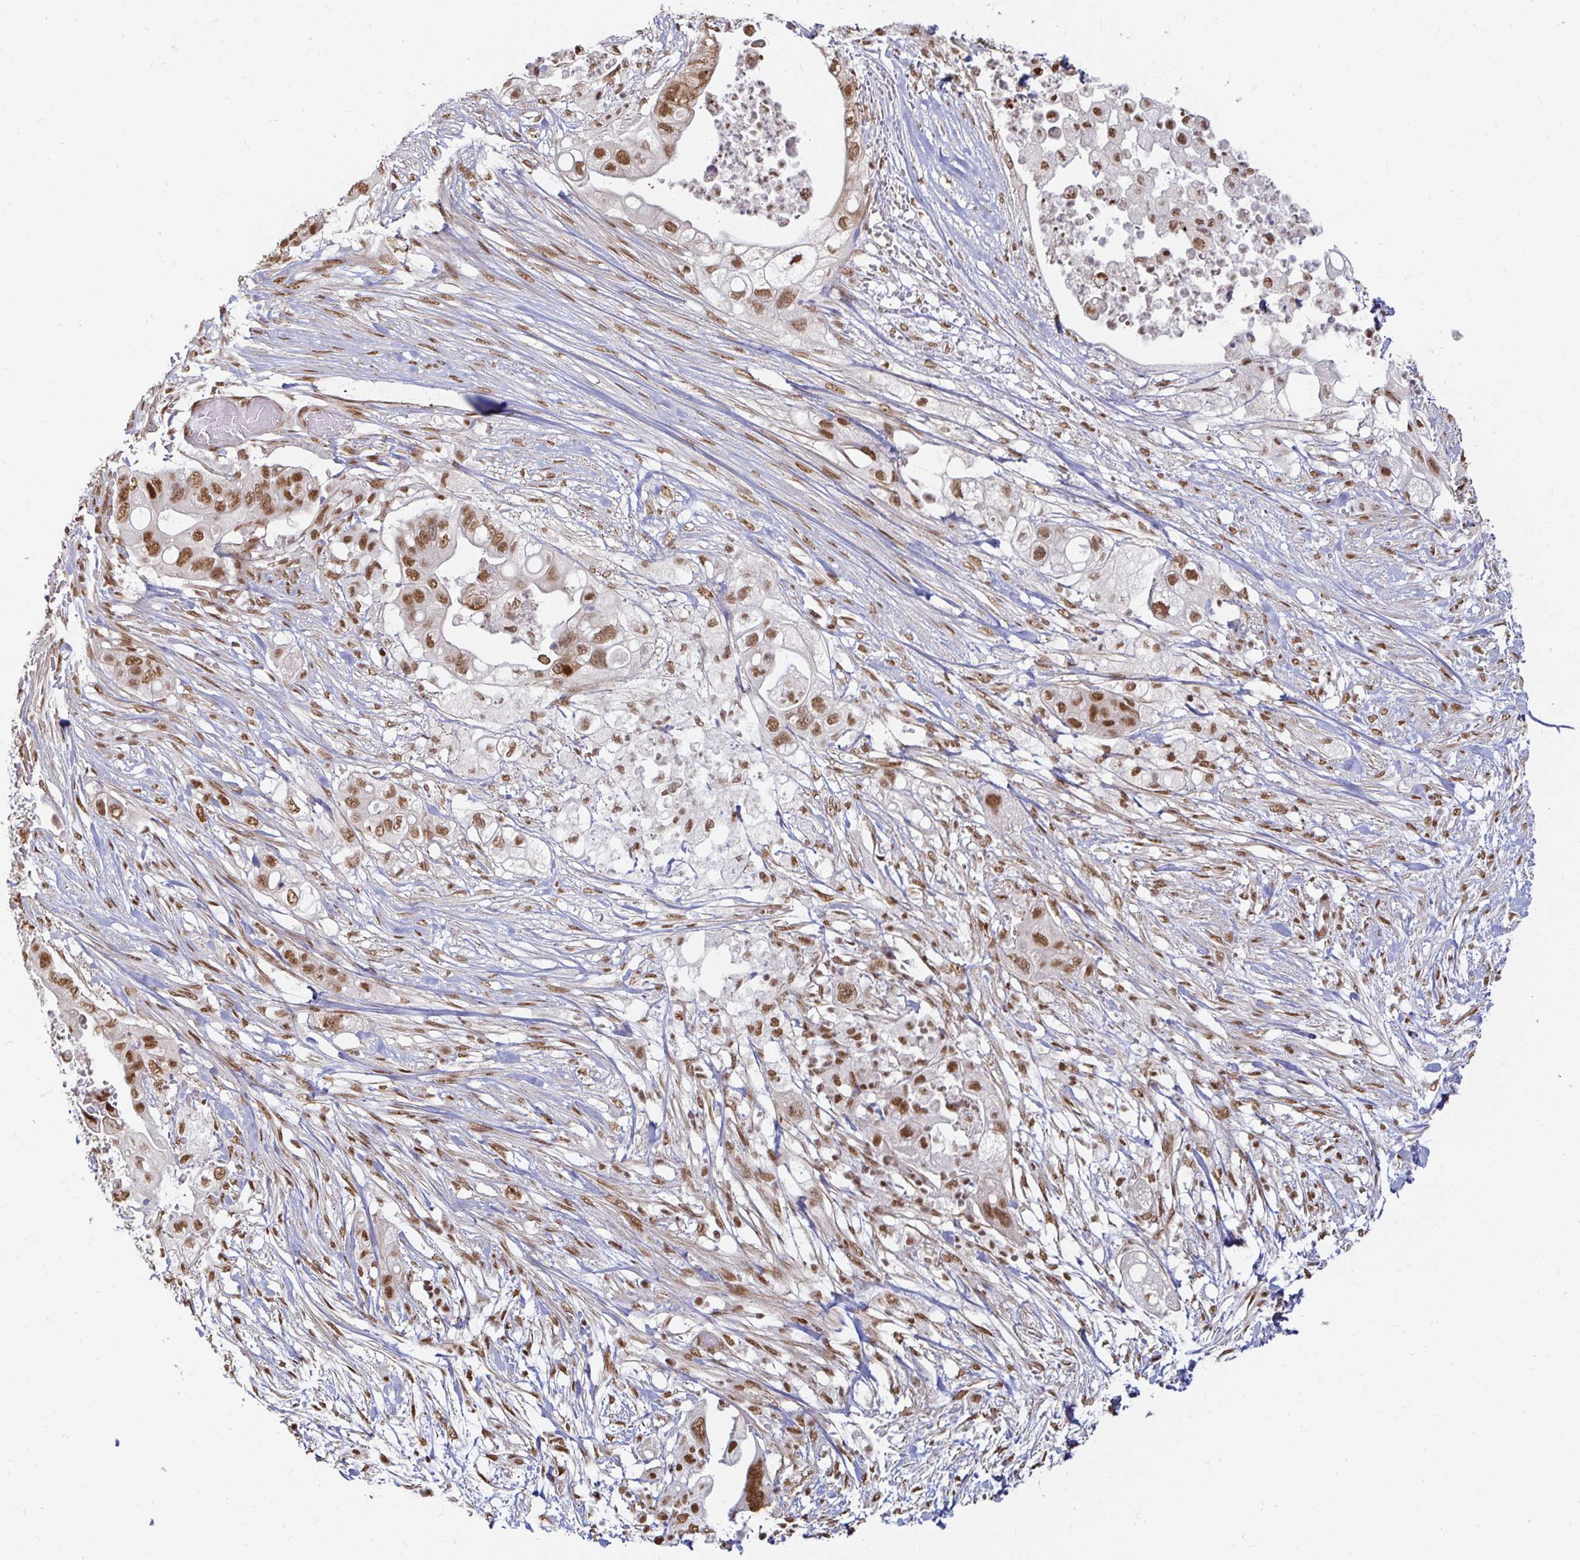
{"staining": {"intensity": "moderate", "quantity": ">75%", "location": "nuclear"}, "tissue": "pancreatic cancer", "cell_type": "Tumor cells", "image_type": "cancer", "snomed": [{"axis": "morphology", "description": "Adenocarcinoma, NOS"}, {"axis": "topography", "description": "Pancreas"}], "caption": "Human pancreatic cancer stained with a protein marker demonstrates moderate staining in tumor cells.", "gene": "HNRNPU", "patient": {"sex": "female", "age": 72}}